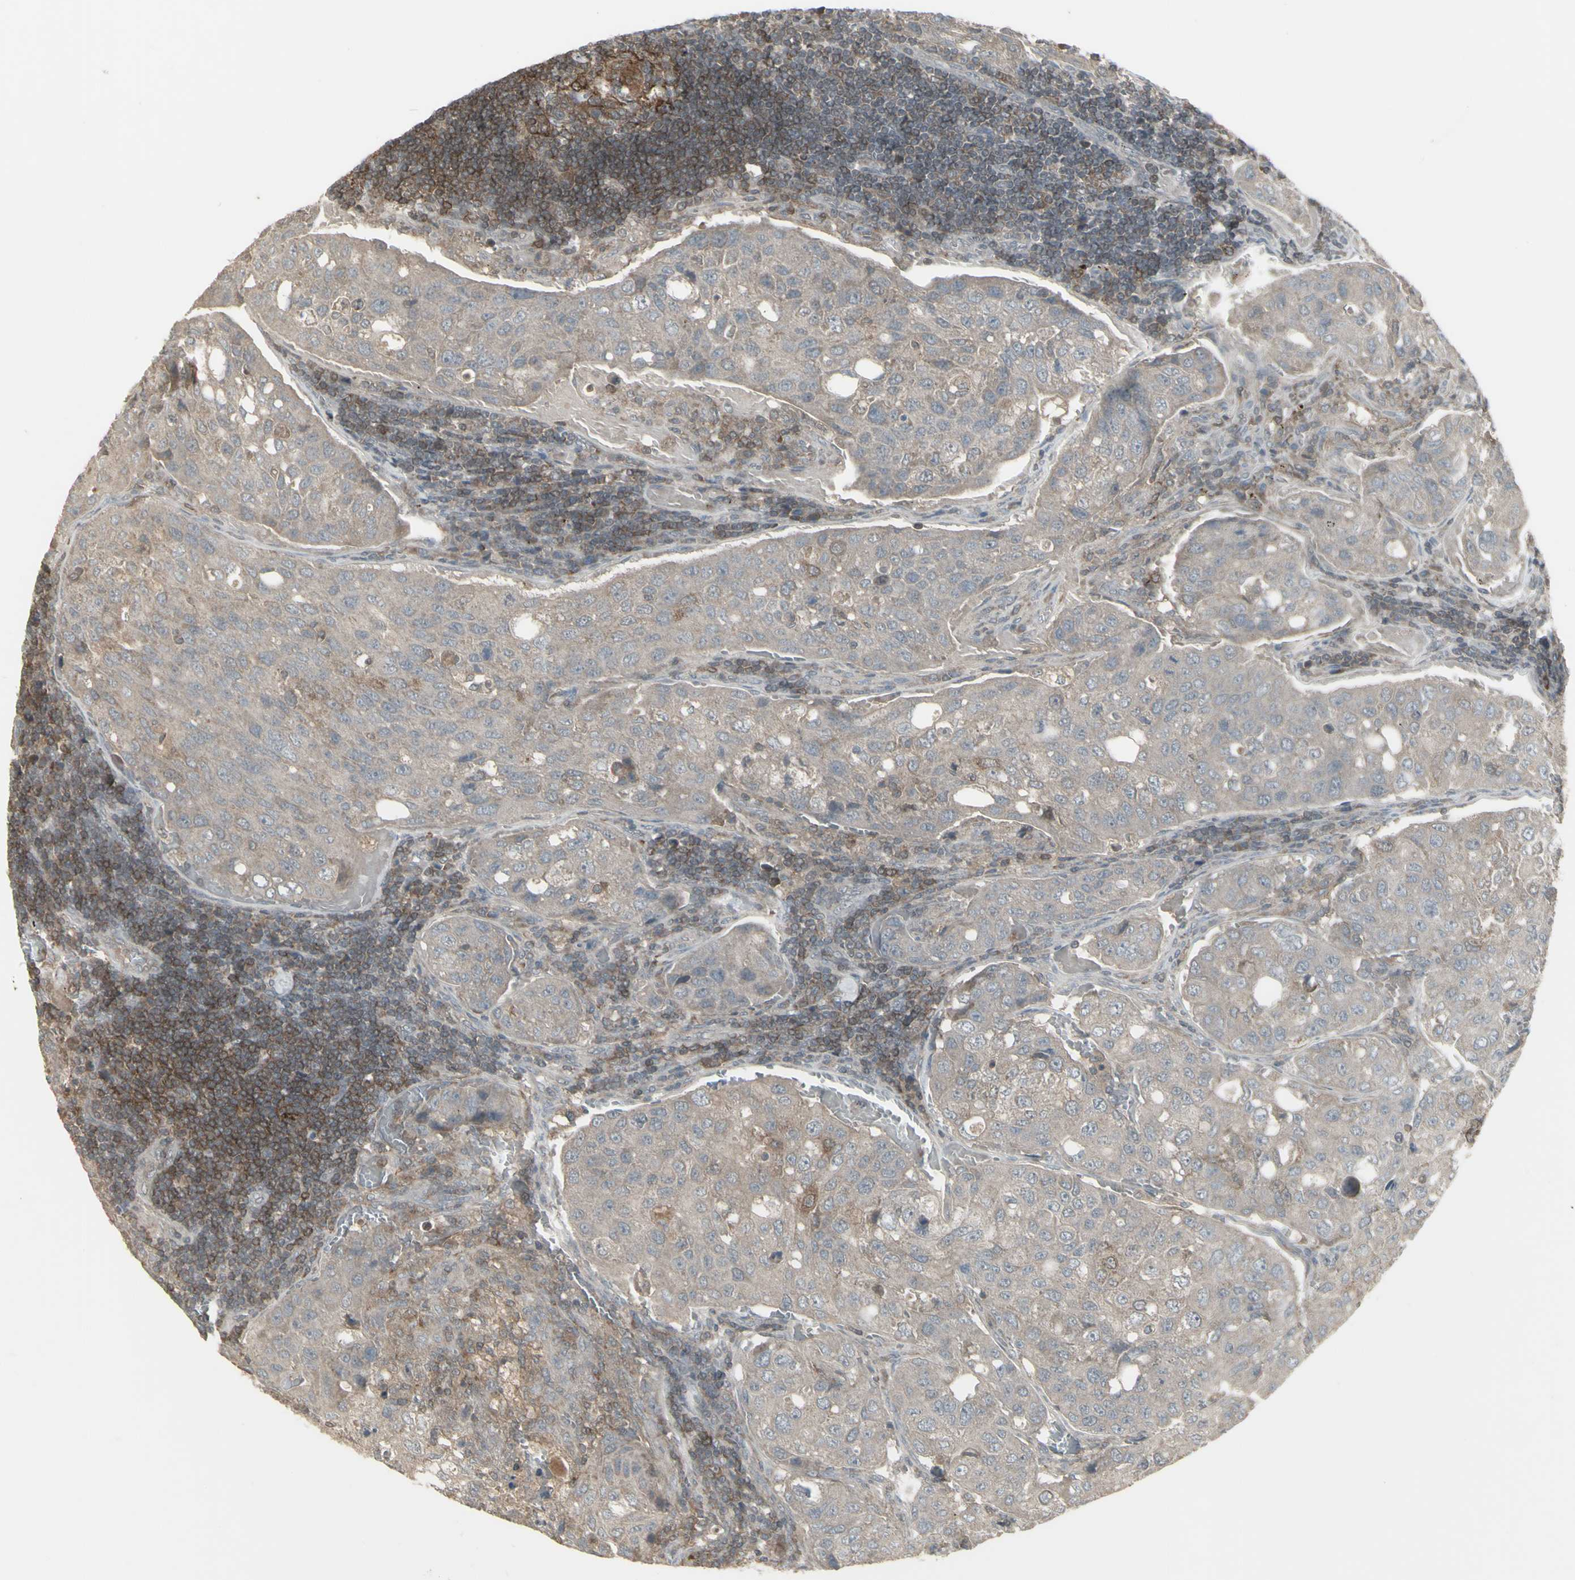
{"staining": {"intensity": "weak", "quantity": "25%-75%", "location": "cytoplasmic/membranous"}, "tissue": "urothelial cancer", "cell_type": "Tumor cells", "image_type": "cancer", "snomed": [{"axis": "morphology", "description": "Urothelial carcinoma, High grade"}, {"axis": "topography", "description": "Lymph node"}, {"axis": "topography", "description": "Urinary bladder"}], "caption": "This is a histology image of immunohistochemistry (IHC) staining of high-grade urothelial carcinoma, which shows weak positivity in the cytoplasmic/membranous of tumor cells.", "gene": "CSK", "patient": {"sex": "male", "age": 51}}